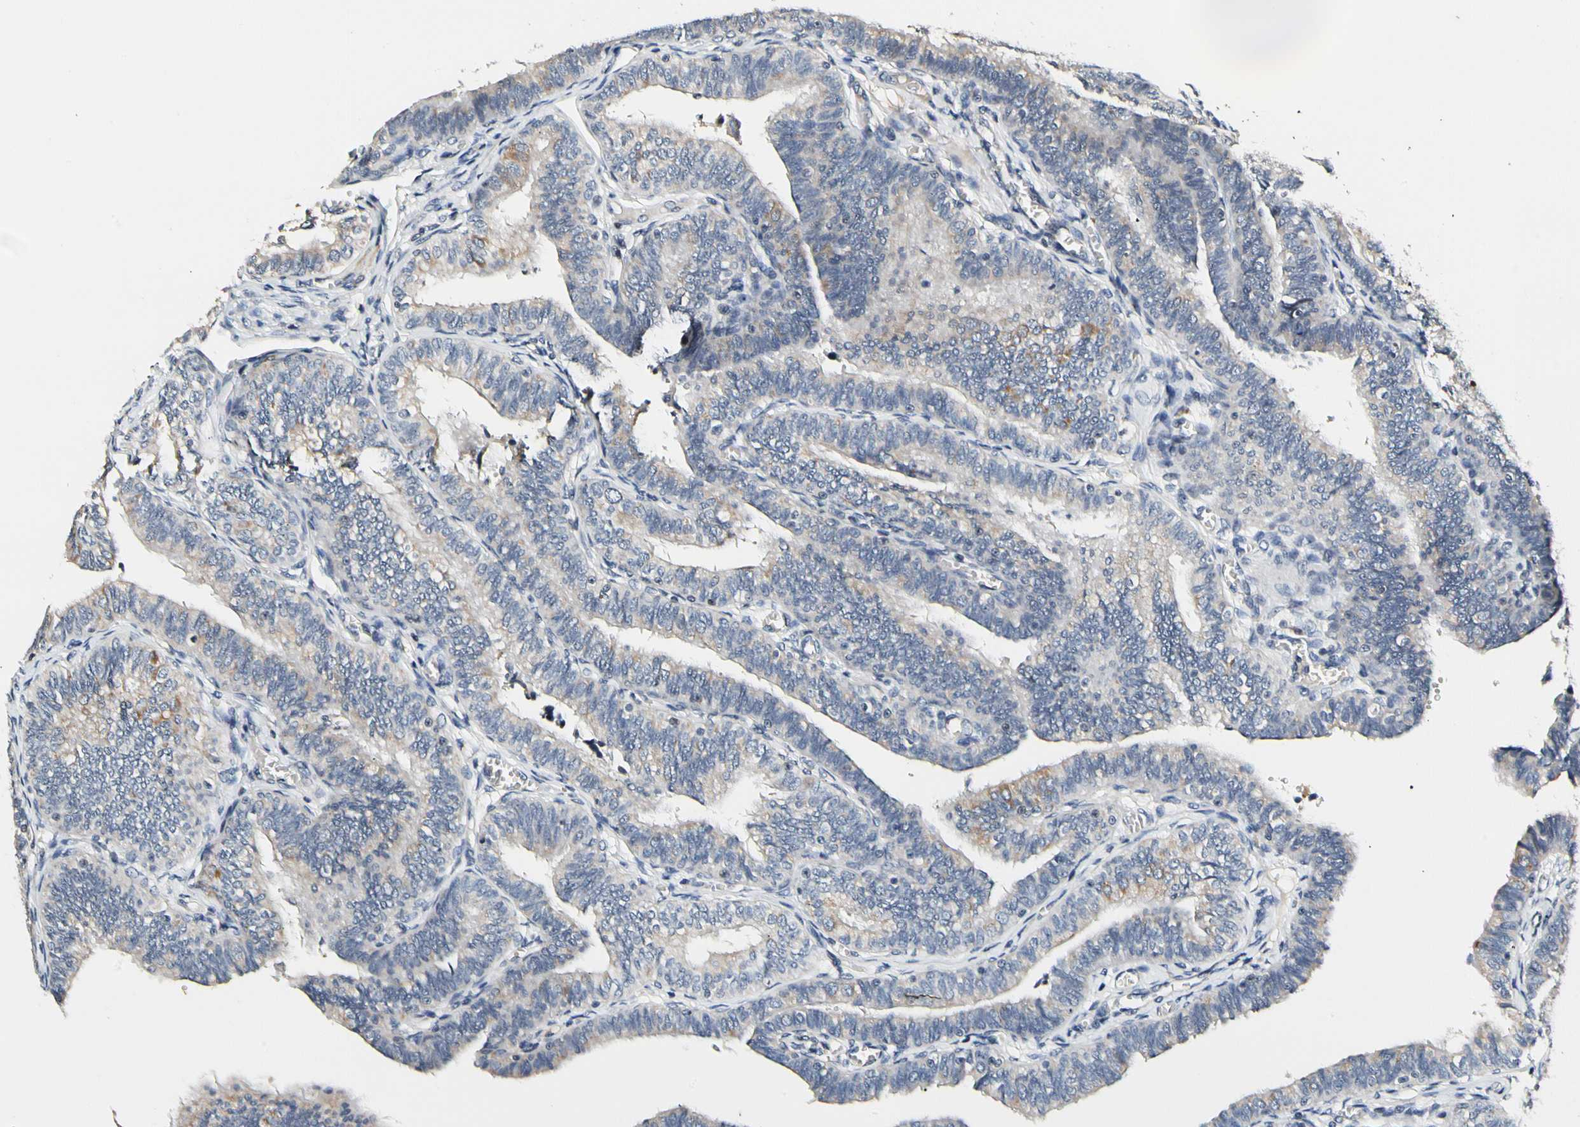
{"staining": {"intensity": "weak", "quantity": "25%-75%", "location": "cytoplasmic/membranous"}, "tissue": "fallopian tube", "cell_type": "Glandular cells", "image_type": "normal", "snomed": [{"axis": "morphology", "description": "Normal tissue, NOS"}, {"axis": "topography", "description": "Fallopian tube"}], "caption": "Weak cytoplasmic/membranous protein expression is seen in approximately 25%-75% of glandular cells in fallopian tube. (Stains: DAB (3,3'-diaminobenzidine) in brown, nuclei in blue, Microscopy: brightfield microscopy at high magnification).", "gene": "SOX30", "patient": {"sex": "female", "age": 46}}